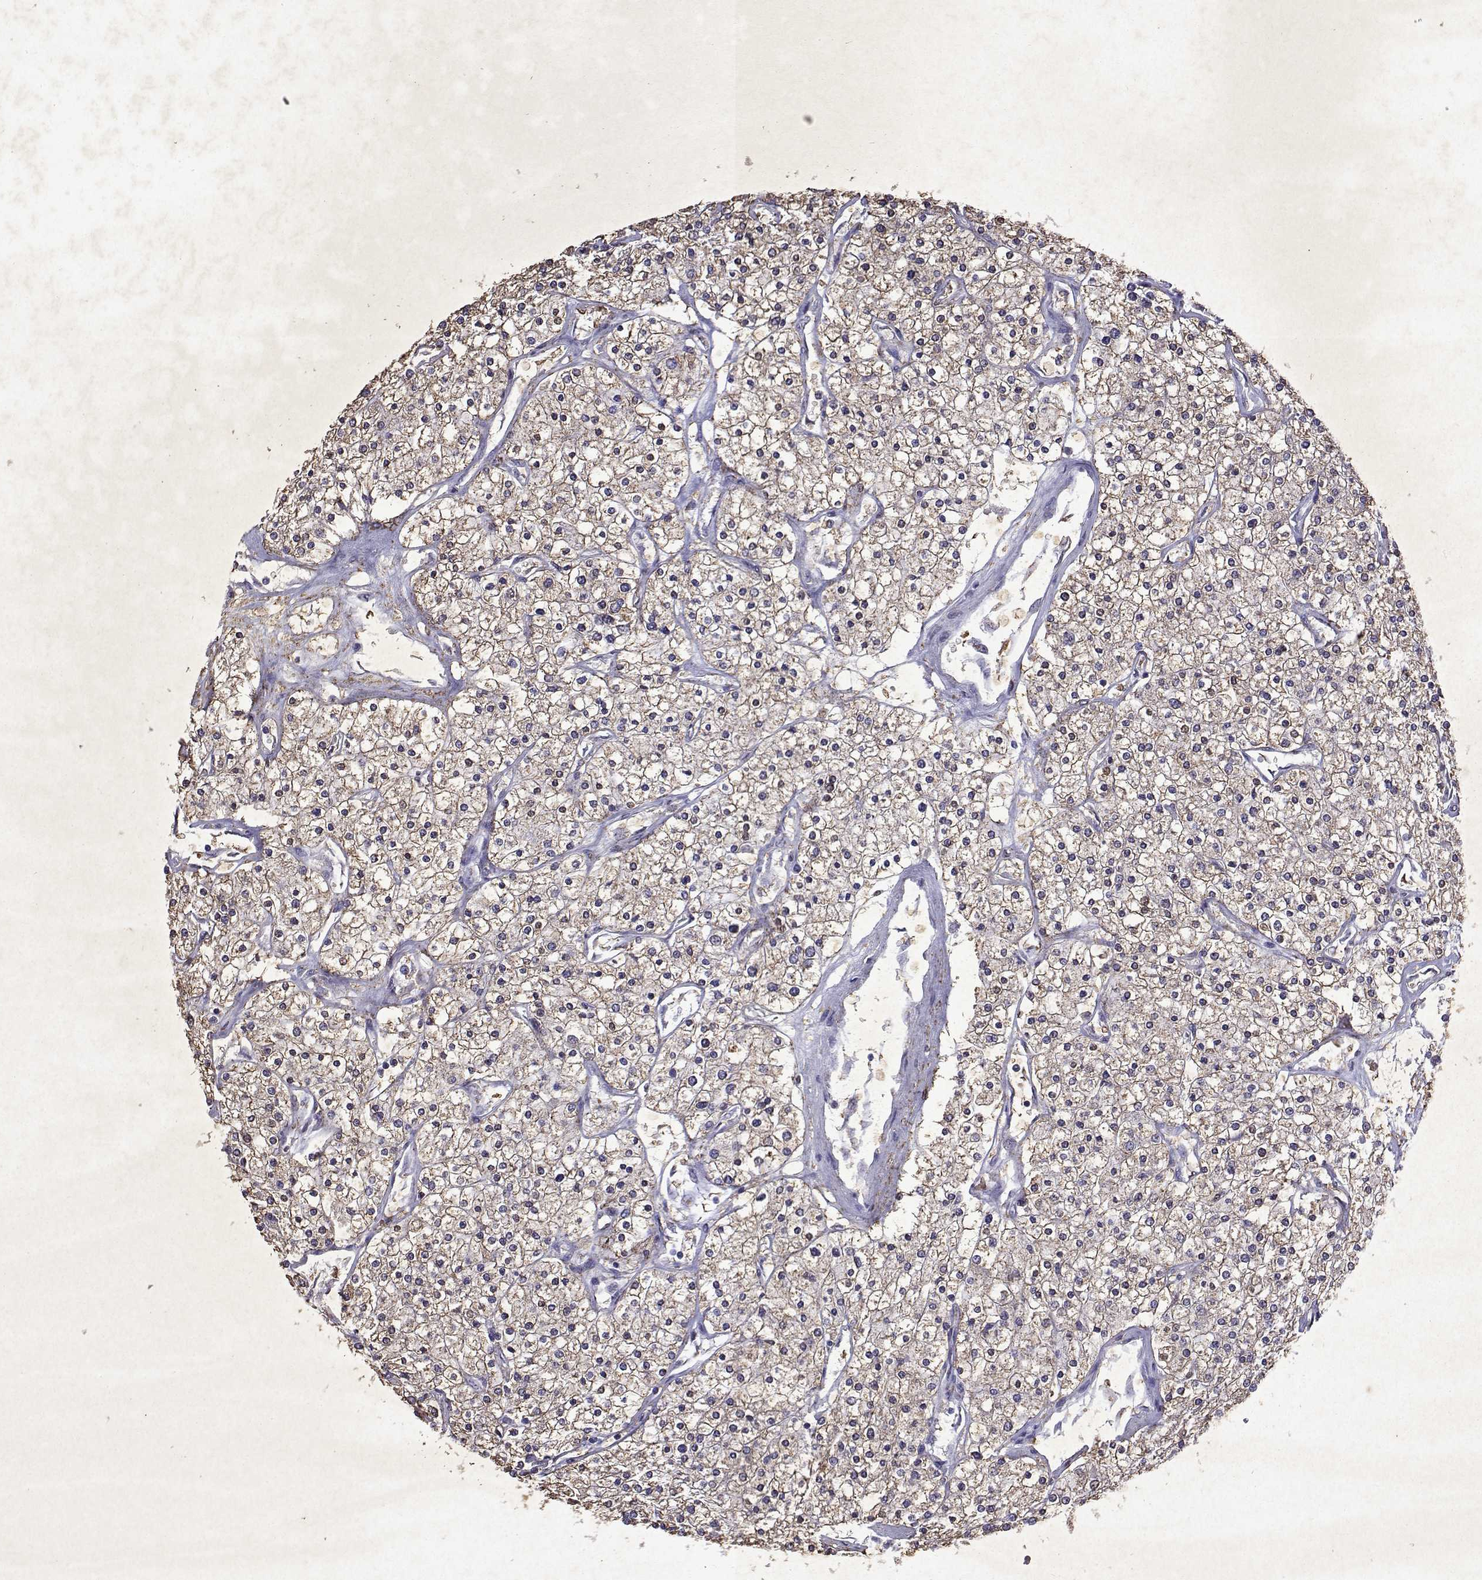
{"staining": {"intensity": "weak", "quantity": ">75%", "location": "cytoplasmic/membranous"}, "tissue": "renal cancer", "cell_type": "Tumor cells", "image_type": "cancer", "snomed": [{"axis": "morphology", "description": "Adenocarcinoma, NOS"}, {"axis": "topography", "description": "Kidney"}], "caption": "Renal cancer tissue reveals weak cytoplasmic/membranous positivity in approximately >75% of tumor cells", "gene": "DUSP28", "patient": {"sex": "male", "age": 80}}